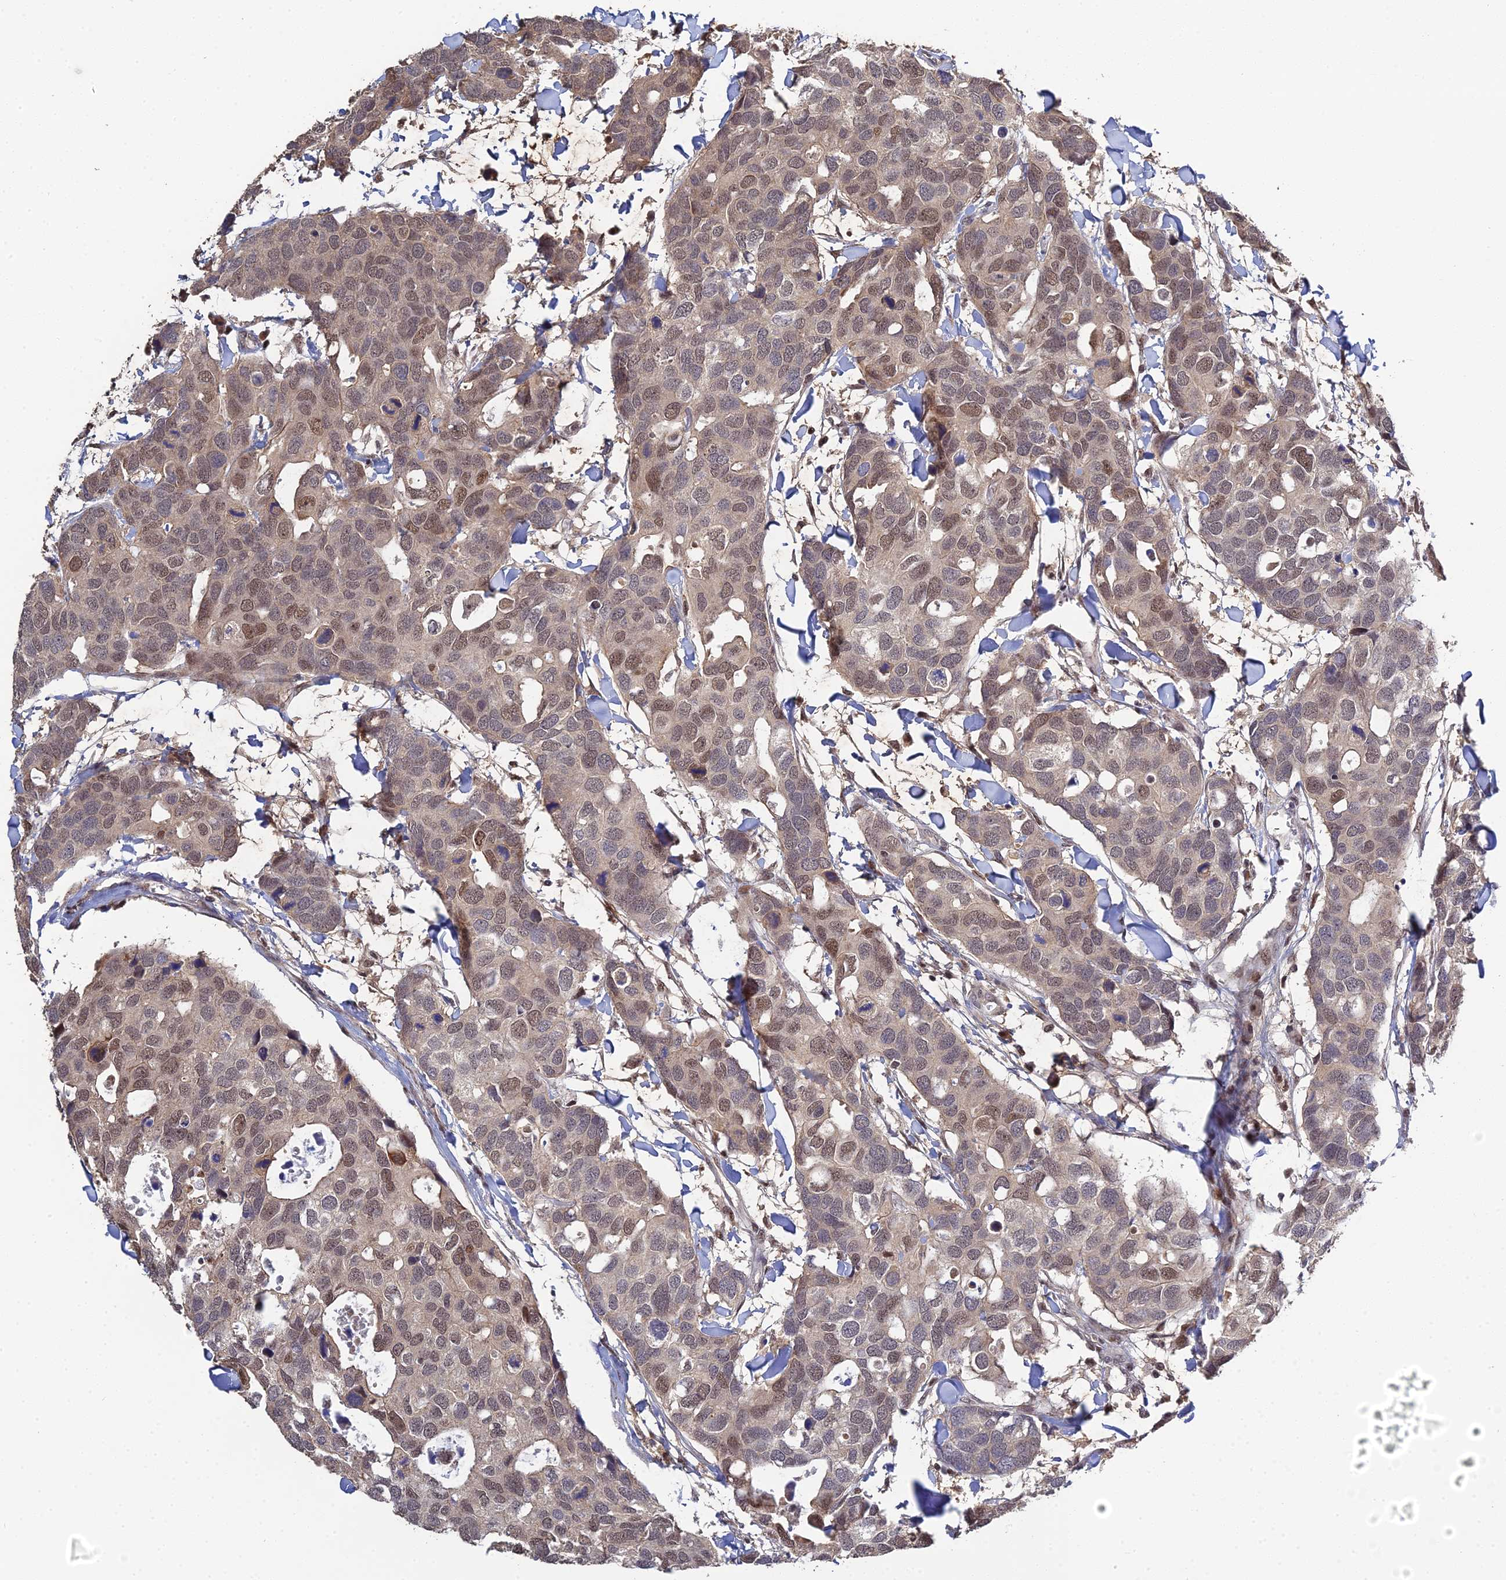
{"staining": {"intensity": "moderate", "quantity": "25%-75%", "location": "nuclear"}, "tissue": "breast cancer", "cell_type": "Tumor cells", "image_type": "cancer", "snomed": [{"axis": "morphology", "description": "Duct carcinoma"}, {"axis": "topography", "description": "Breast"}], "caption": "The immunohistochemical stain labels moderate nuclear staining in tumor cells of infiltrating ductal carcinoma (breast) tissue.", "gene": "ERCC5", "patient": {"sex": "female", "age": 83}}